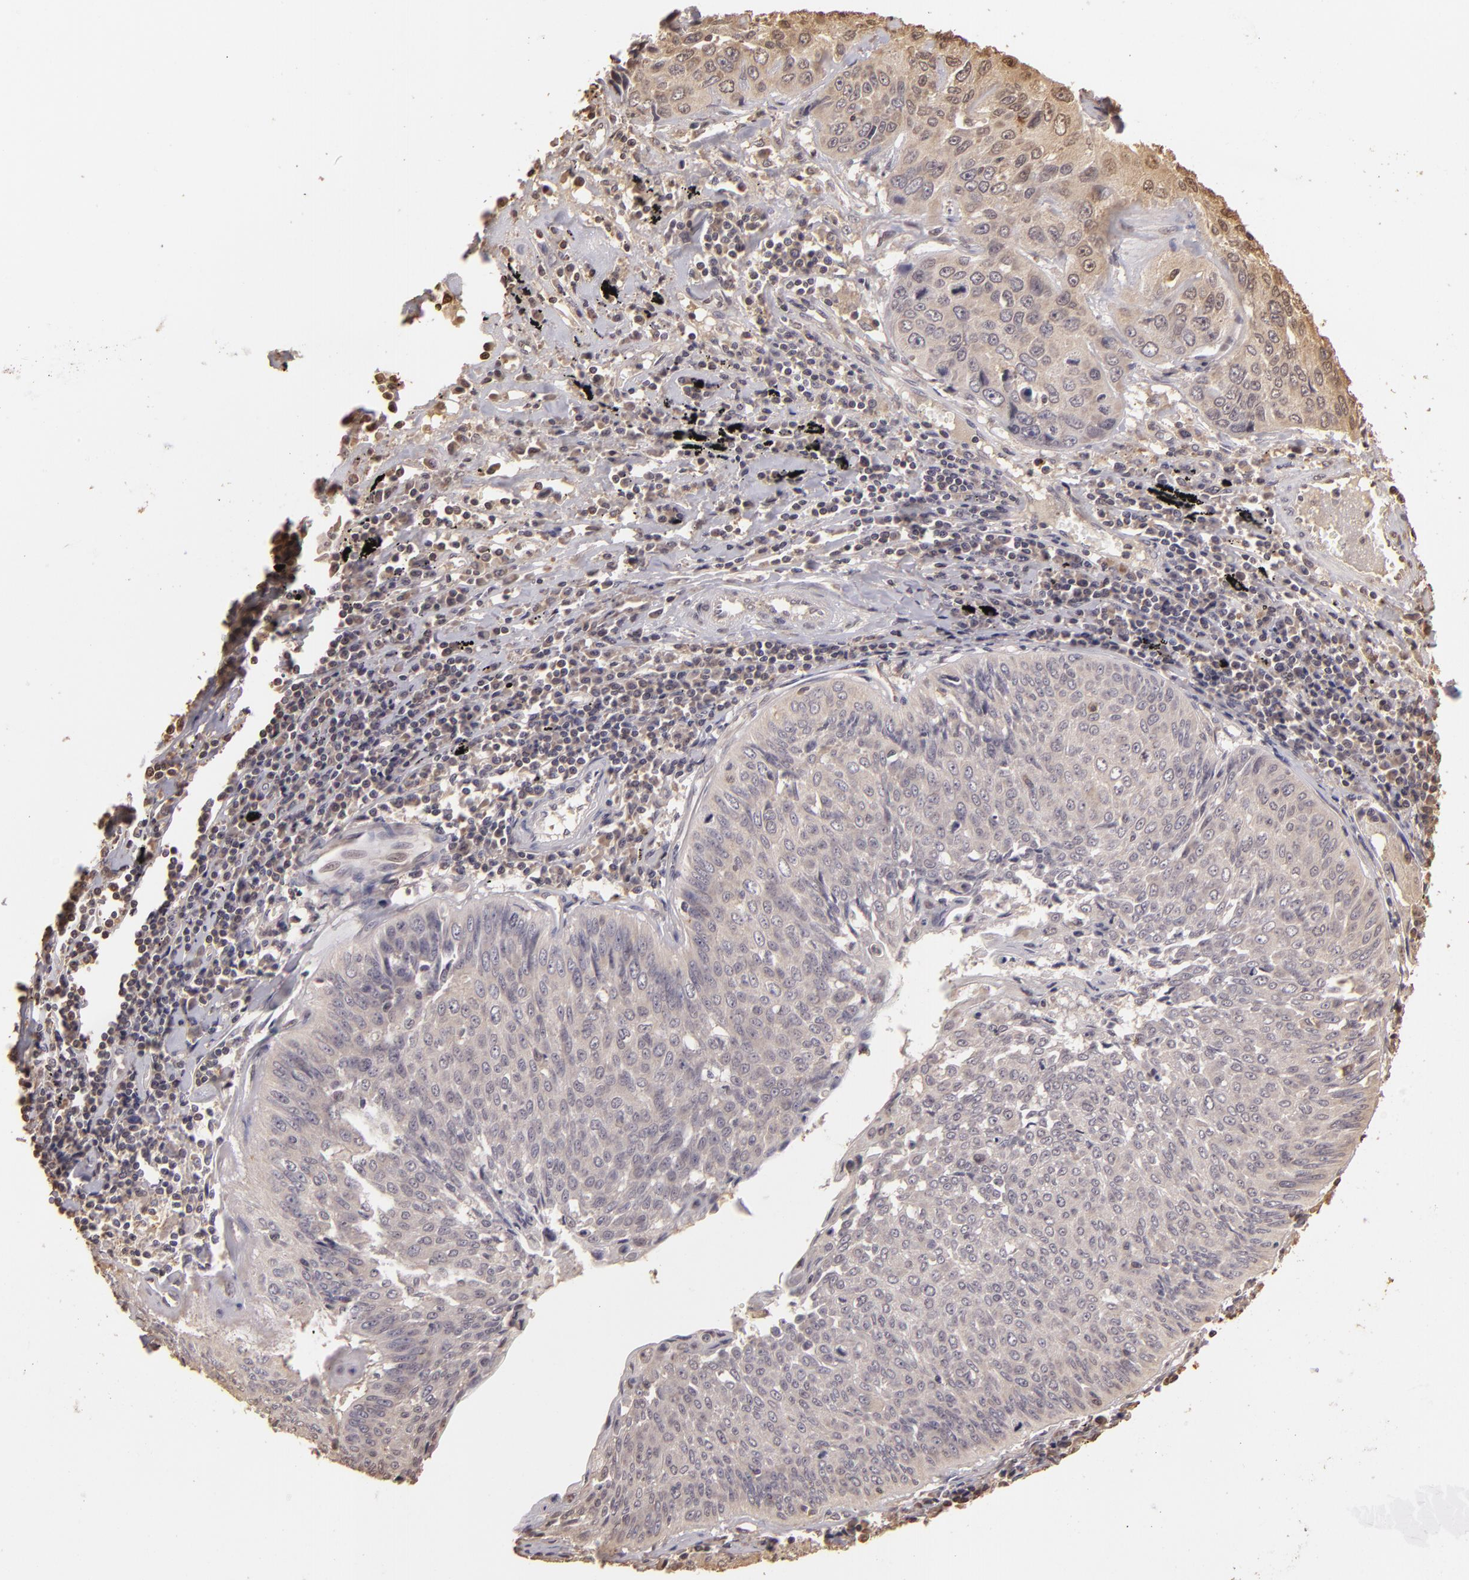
{"staining": {"intensity": "negative", "quantity": "none", "location": "none"}, "tissue": "lung cancer", "cell_type": "Tumor cells", "image_type": "cancer", "snomed": [{"axis": "morphology", "description": "Adenocarcinoma, NOS"}, {"axis": "topography", "description": "Lung"}], "caption": "Protein analysis of lung adenocarcinoma shows no significant positivity in tumor cells.", "gene": "ARPC2", "patient": {"sex": "male", "age": 60}}